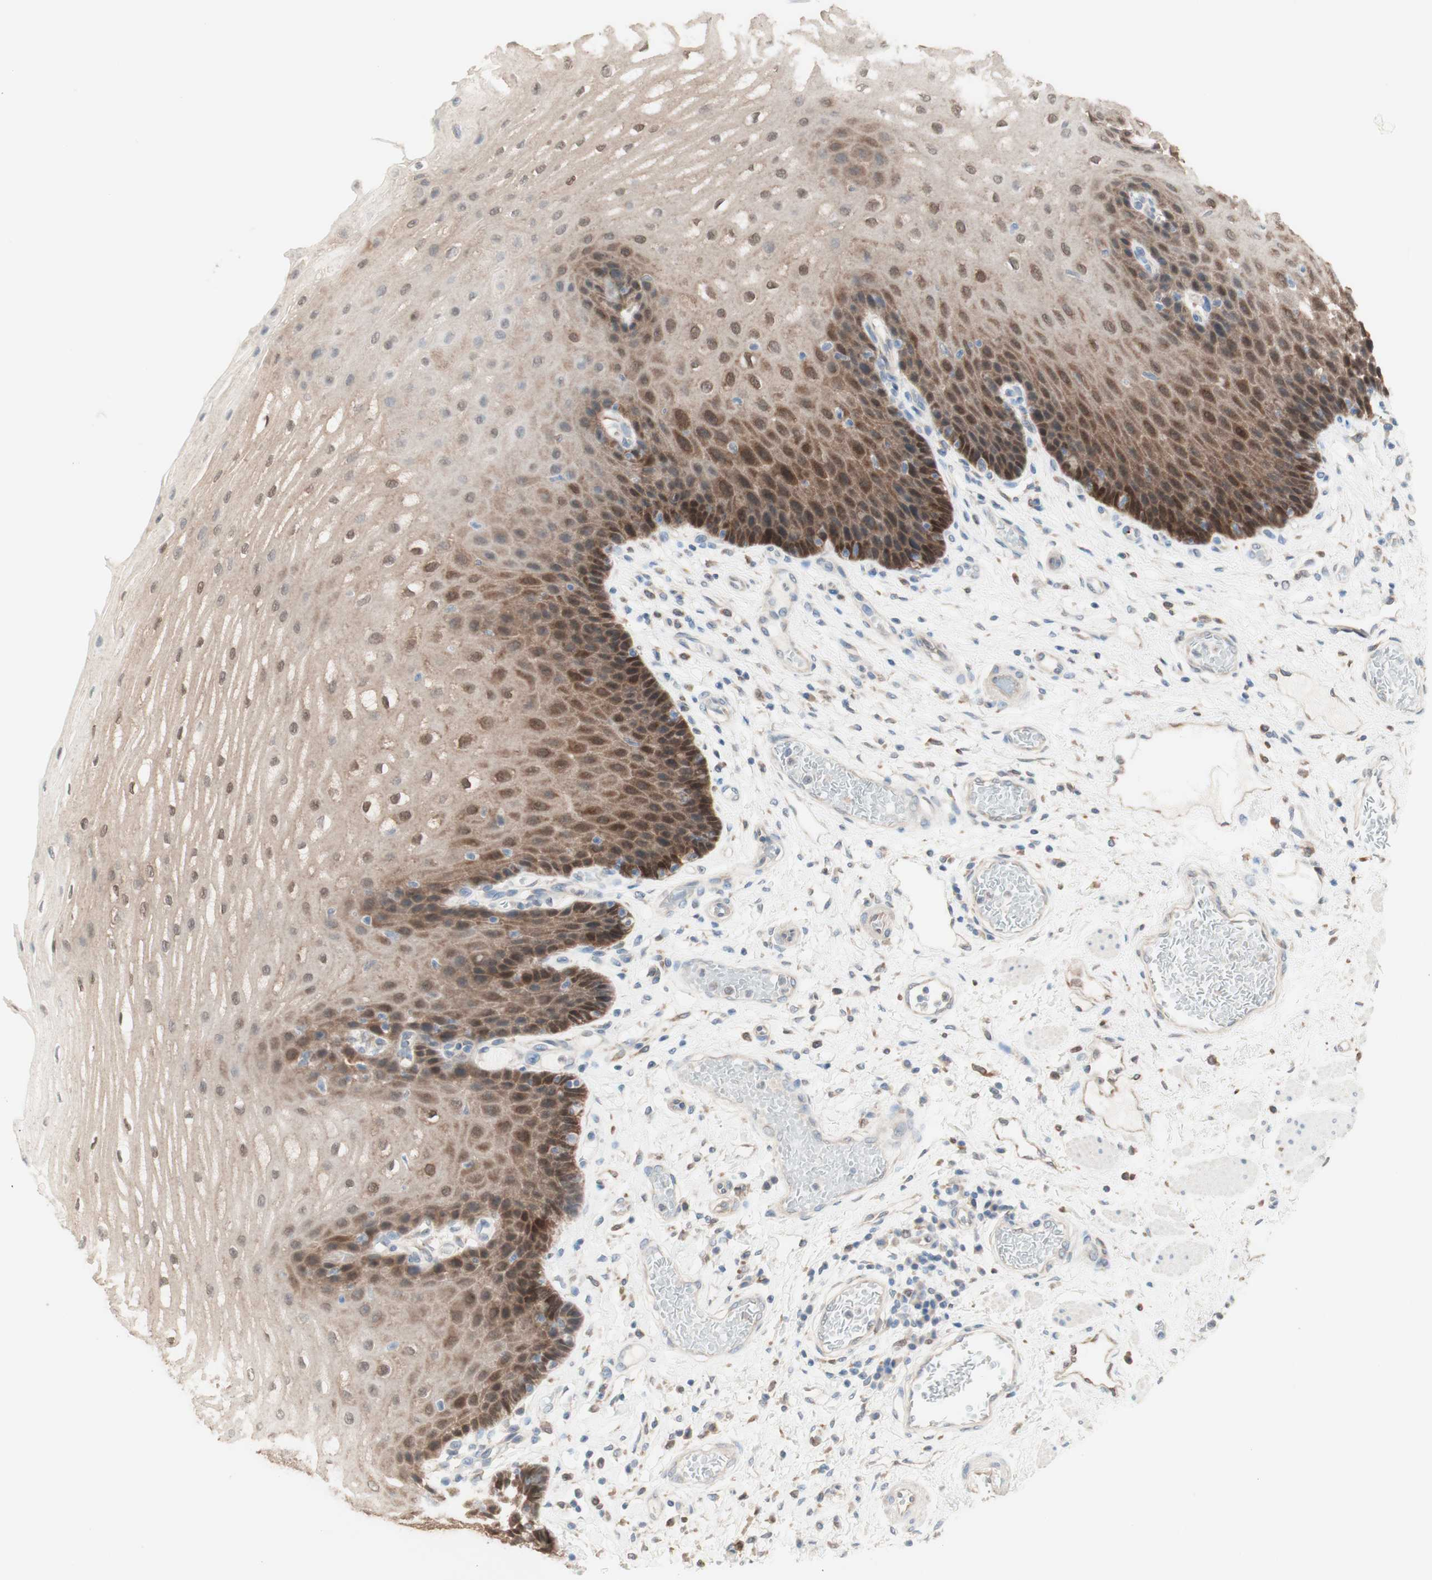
{"staining": {"intensity": "moderate", "quantity": "25%-75%", "location": "cytoplasmic/membranous,nuclear"}, "tissue": "esophagus", "cell_type": "Squamous epithelial cells", "image_type": "normal", "snomed": [{"axis": "morphology", "description": "Normal tissue, NOS"}, {"axis": "topography", "description": "Esophagus"}], "caption": "Benign esophagus demonstrates moderate cytoplasmic/membranous,nuclear staining in approximately 25%-75% of squamous epithelial cells Nuclei are stained in blue..", "gene": "COMT", "patient": {"sex": "male", "age": 54}}